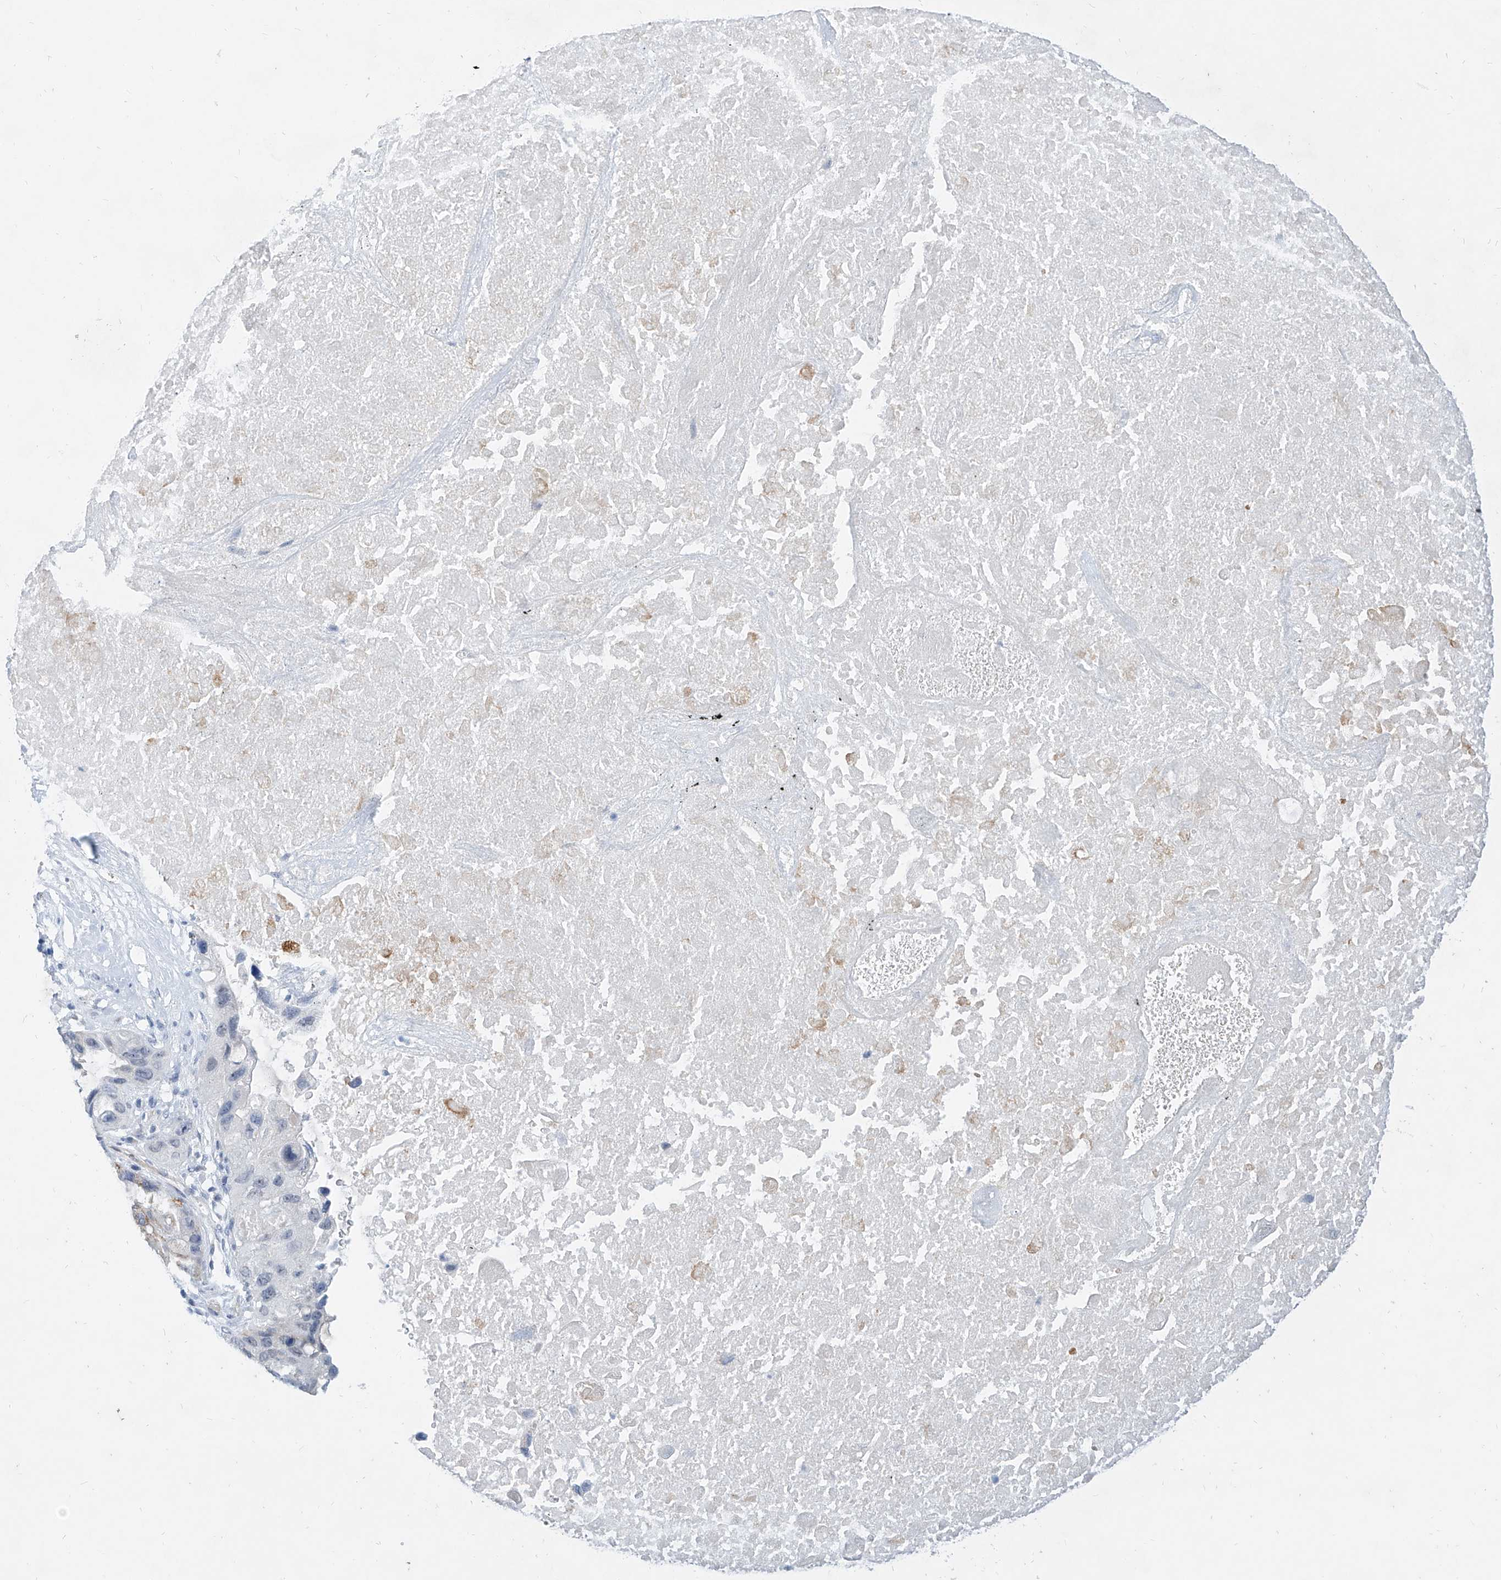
{"staining": {"intensity": "weak", "quantity": "<25%", "location": "nuclear"}, "tissue": "lung cancer", "cell_type": "Tumor cells", "image_type": "cancer", "snomed": [{"axis": "morphology", "description": "Squamous cell carcinoma, NOS"}, {"axis": "topography", "description": "Lung"}], "caption": "High magnification brightfield microscopy of lung cancer (squamous cell carcinoma) stained with DAB (brown) and counterstained with hematoxylin (blue): tumor cells show no significant staining.", "gene": "BPTF", "patient": {"sex": "female", "age": 73}}